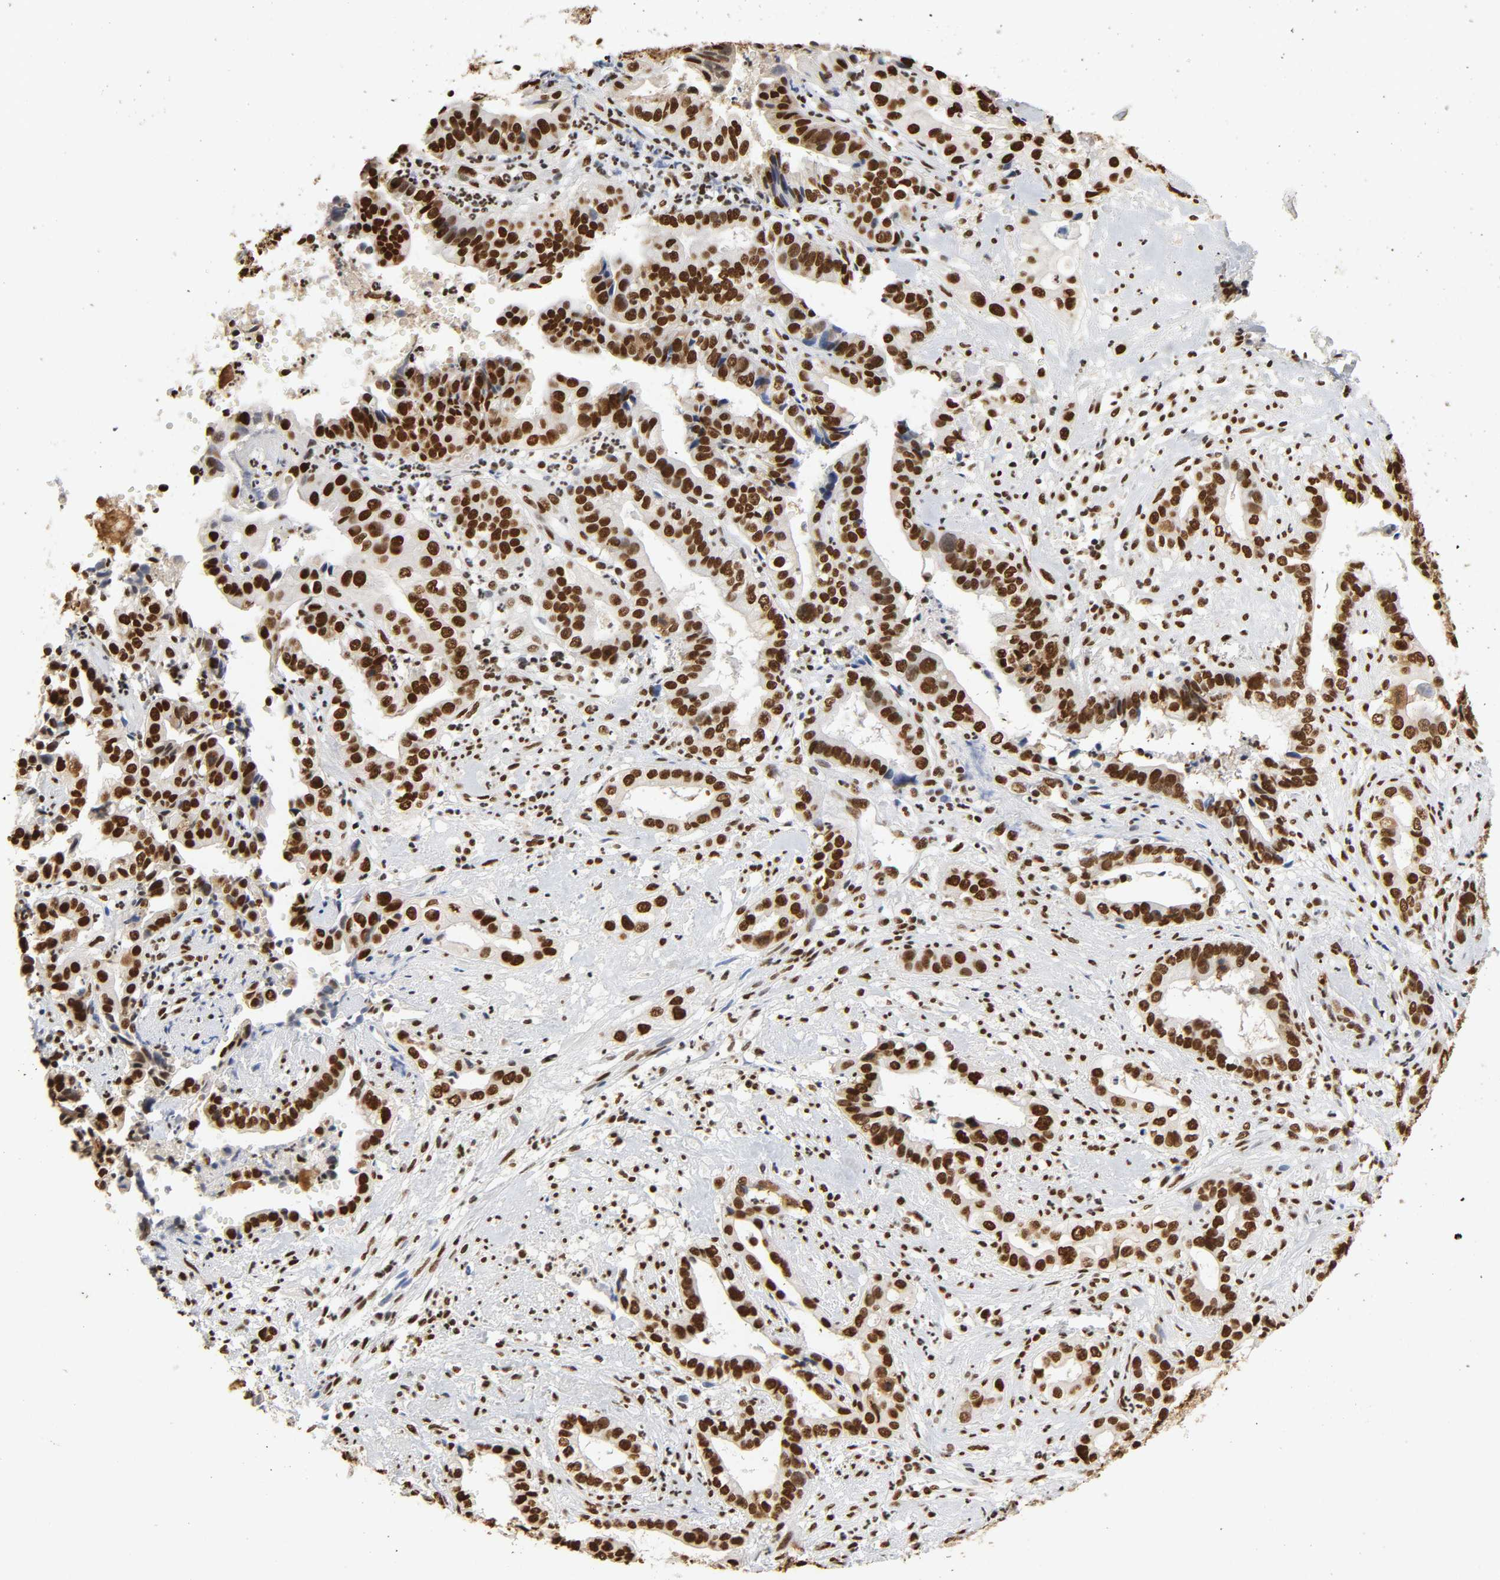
{"staining": {"intensity": "strong", "quantity": ">75%", "location": "nuclear"}, "tissue": "liver cancer", "cell_type": "Tumor cells", "image_type": "cancer", "snomed": [{"axis": "morphology", "description": "Cholangiocarcinoma"}, {"axis": "topography", "description": "Liver"}], "caption": "Immunohistochemical staining of cholangiocarcinoma (liver) demonstrates high levels of strong nuclear protein expression in approximately >75% of tumor cells.", "gene": "HNRNPC", "patient": {"sex": "female", "age": 61}}